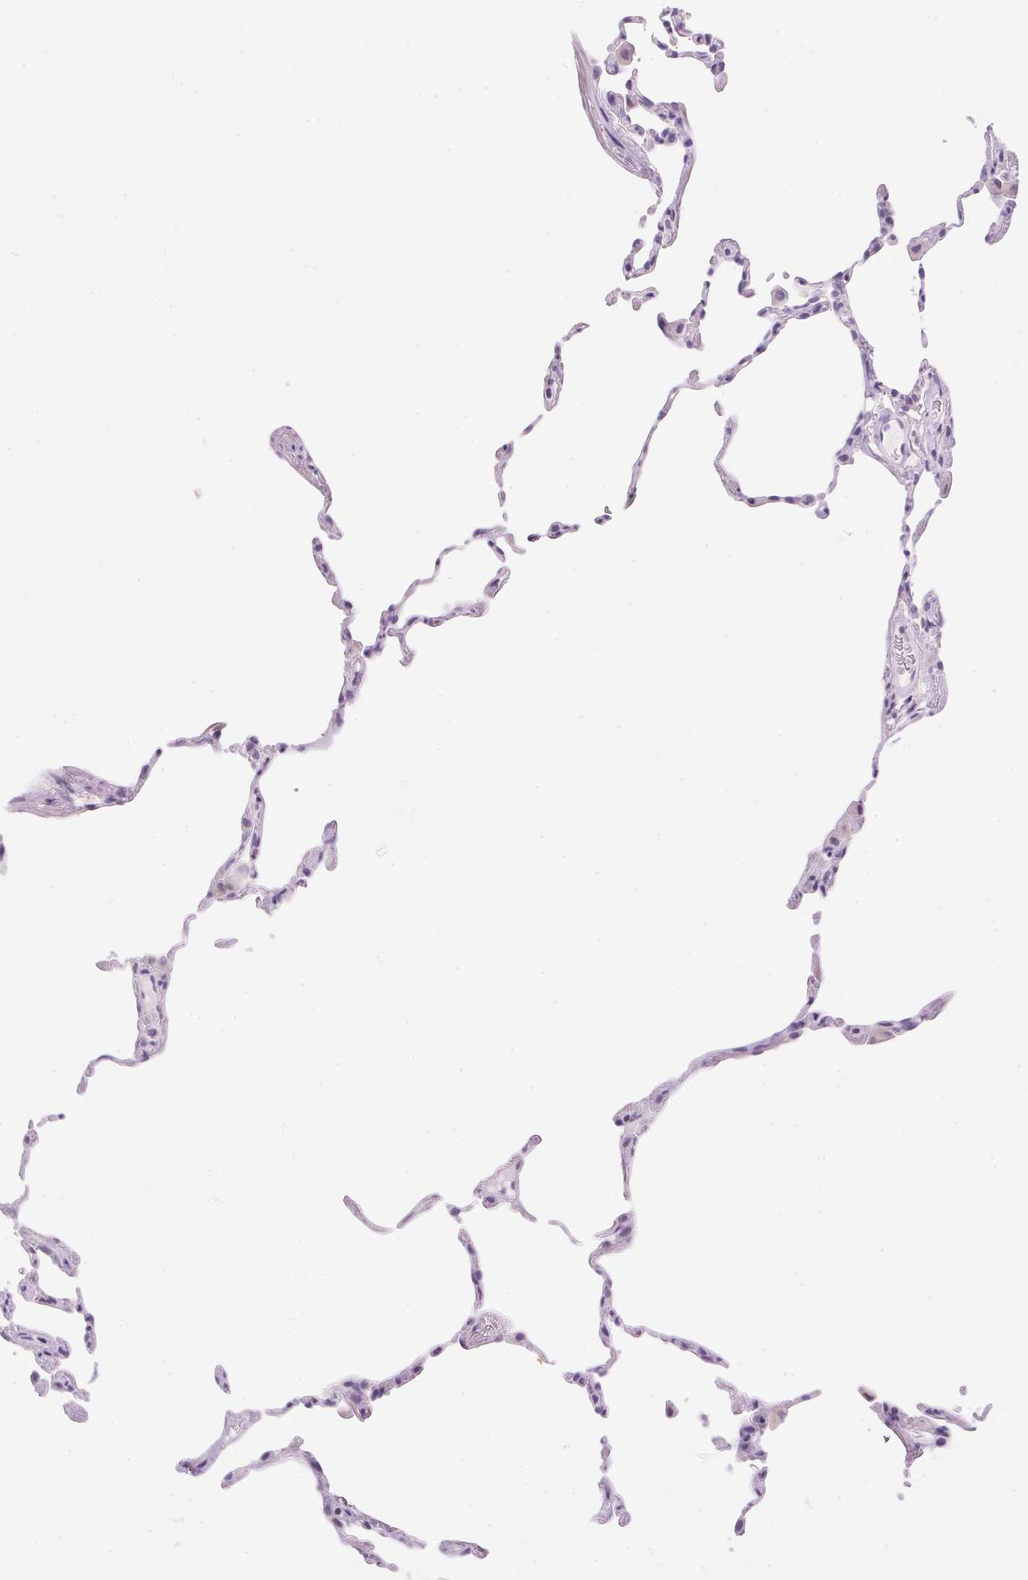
{"staining": {"intensity": "negative", "quantity": "none", "location": "none"}, "tissue": "lung", "cell_type": "Alveolar cells", "image_type": "normal", "snomed": [{"axis": "morphology", "description": "Normal tissue, NOS"}, {"axis": "topography", "description": "Lung"}], "caption": "There is no significant positivity in alveolar cells of lung. (DAB (3,3'-diaminobenzidine) immunohistochemistry (IHC) visualized using brightfield microscopy, high magnification).", "gene": "ATP6V0A4", "patient": {"sex": "female", "age": 57}}